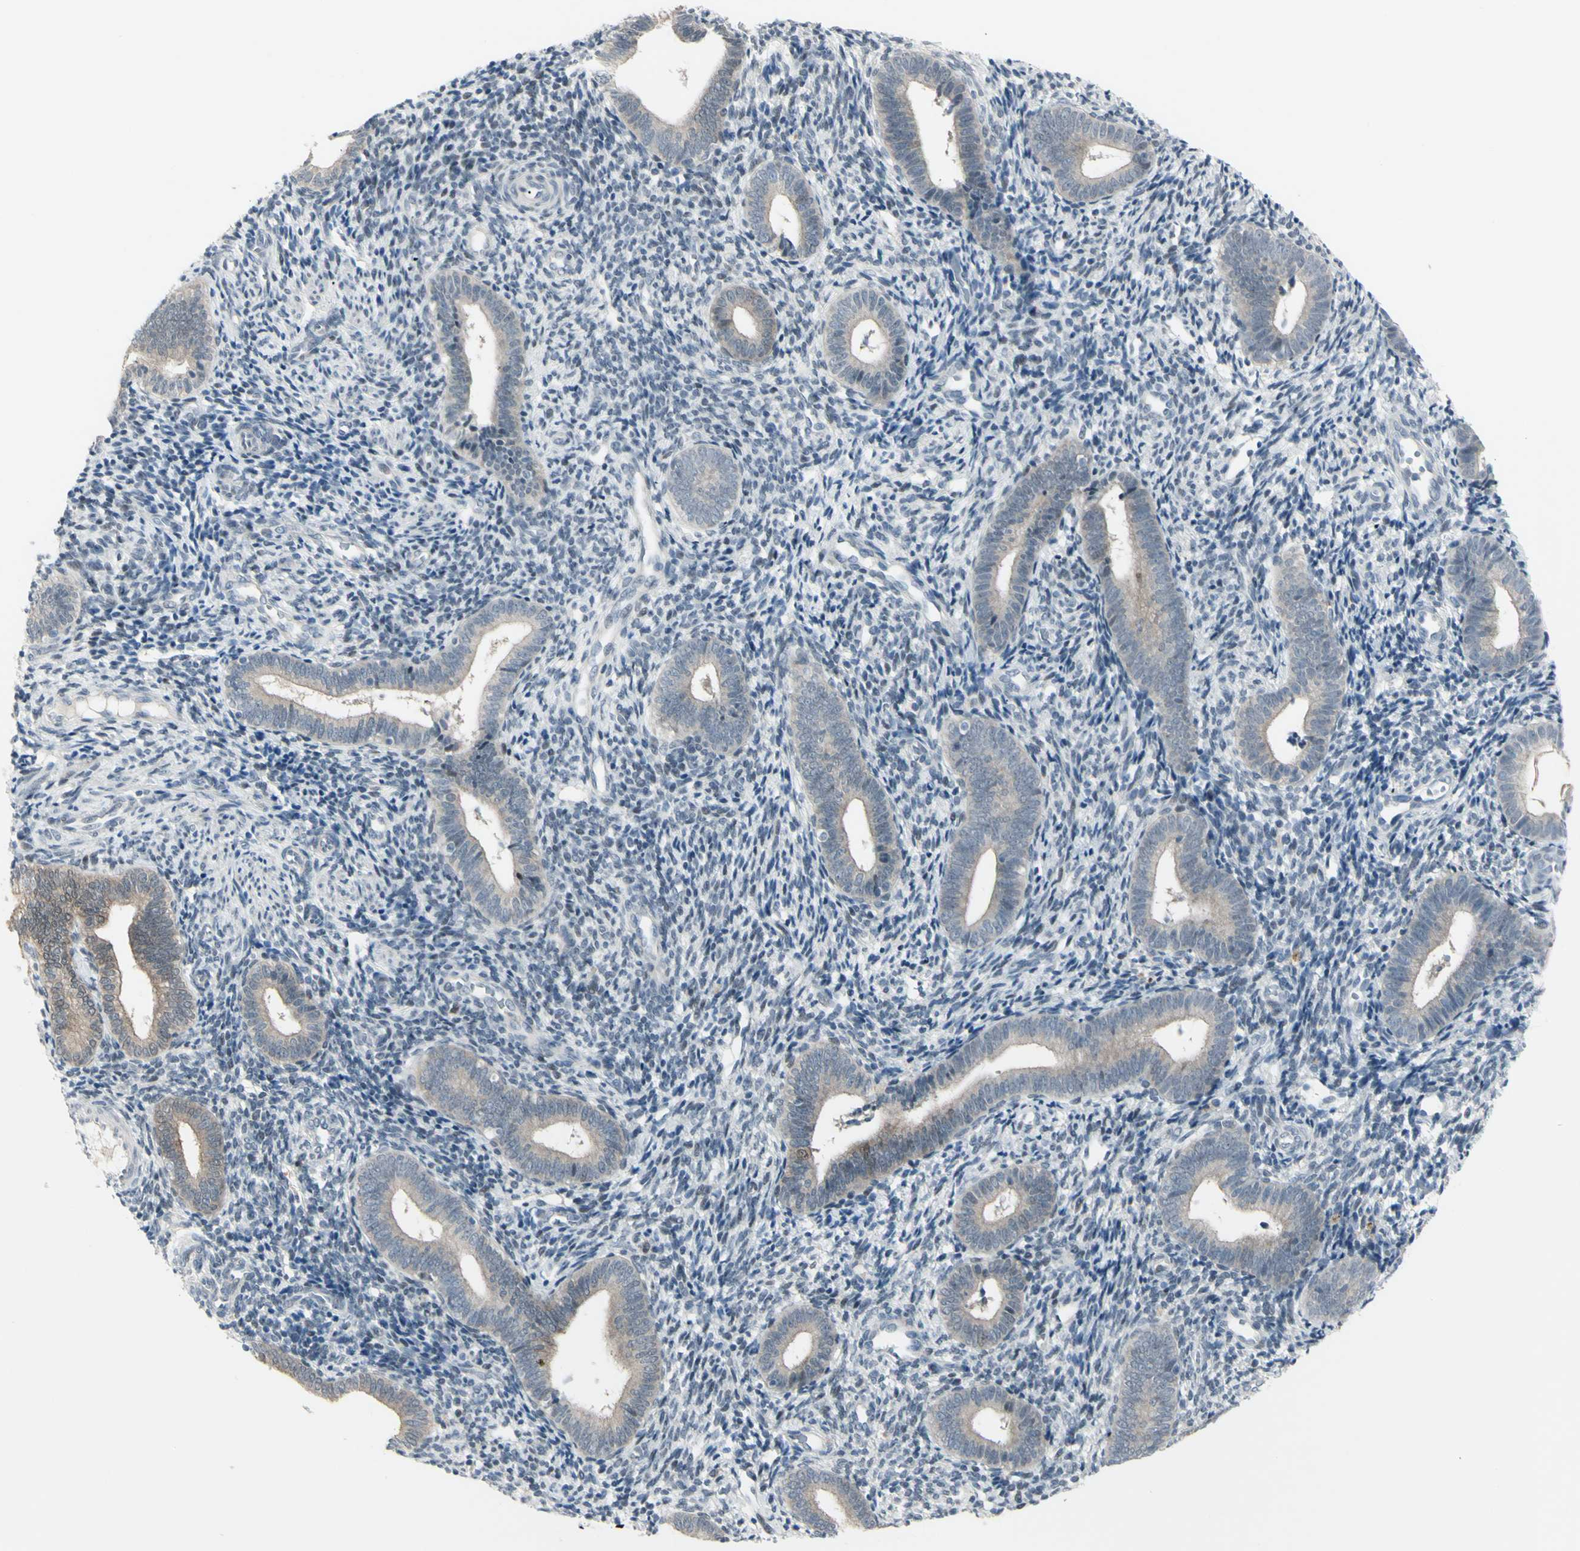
{"staining": {"intensity": "negative", "quantity": "none", "location": "none"}, "tissue": "endometrium", "cell_type": "Cells in endometrial stroma", "image_type": "normal", "snomed": [{"axis": "morphology", "description": "Normal tissue, NOS"}, {"axis": "topography", "description": "Uterus"}, {"axis": "topography", "description": "Endometrium"}], "caption": "Immunohistochemistry (IHC) histopathology image of benign endometrium: endometrium stained with DAB (3,3'-diaminobenzidine) demonstrates no significant protein staining in cells in endometrial stroma.", "gene": "ETNK1", "patient": {"sex": "female", "age": 33}}